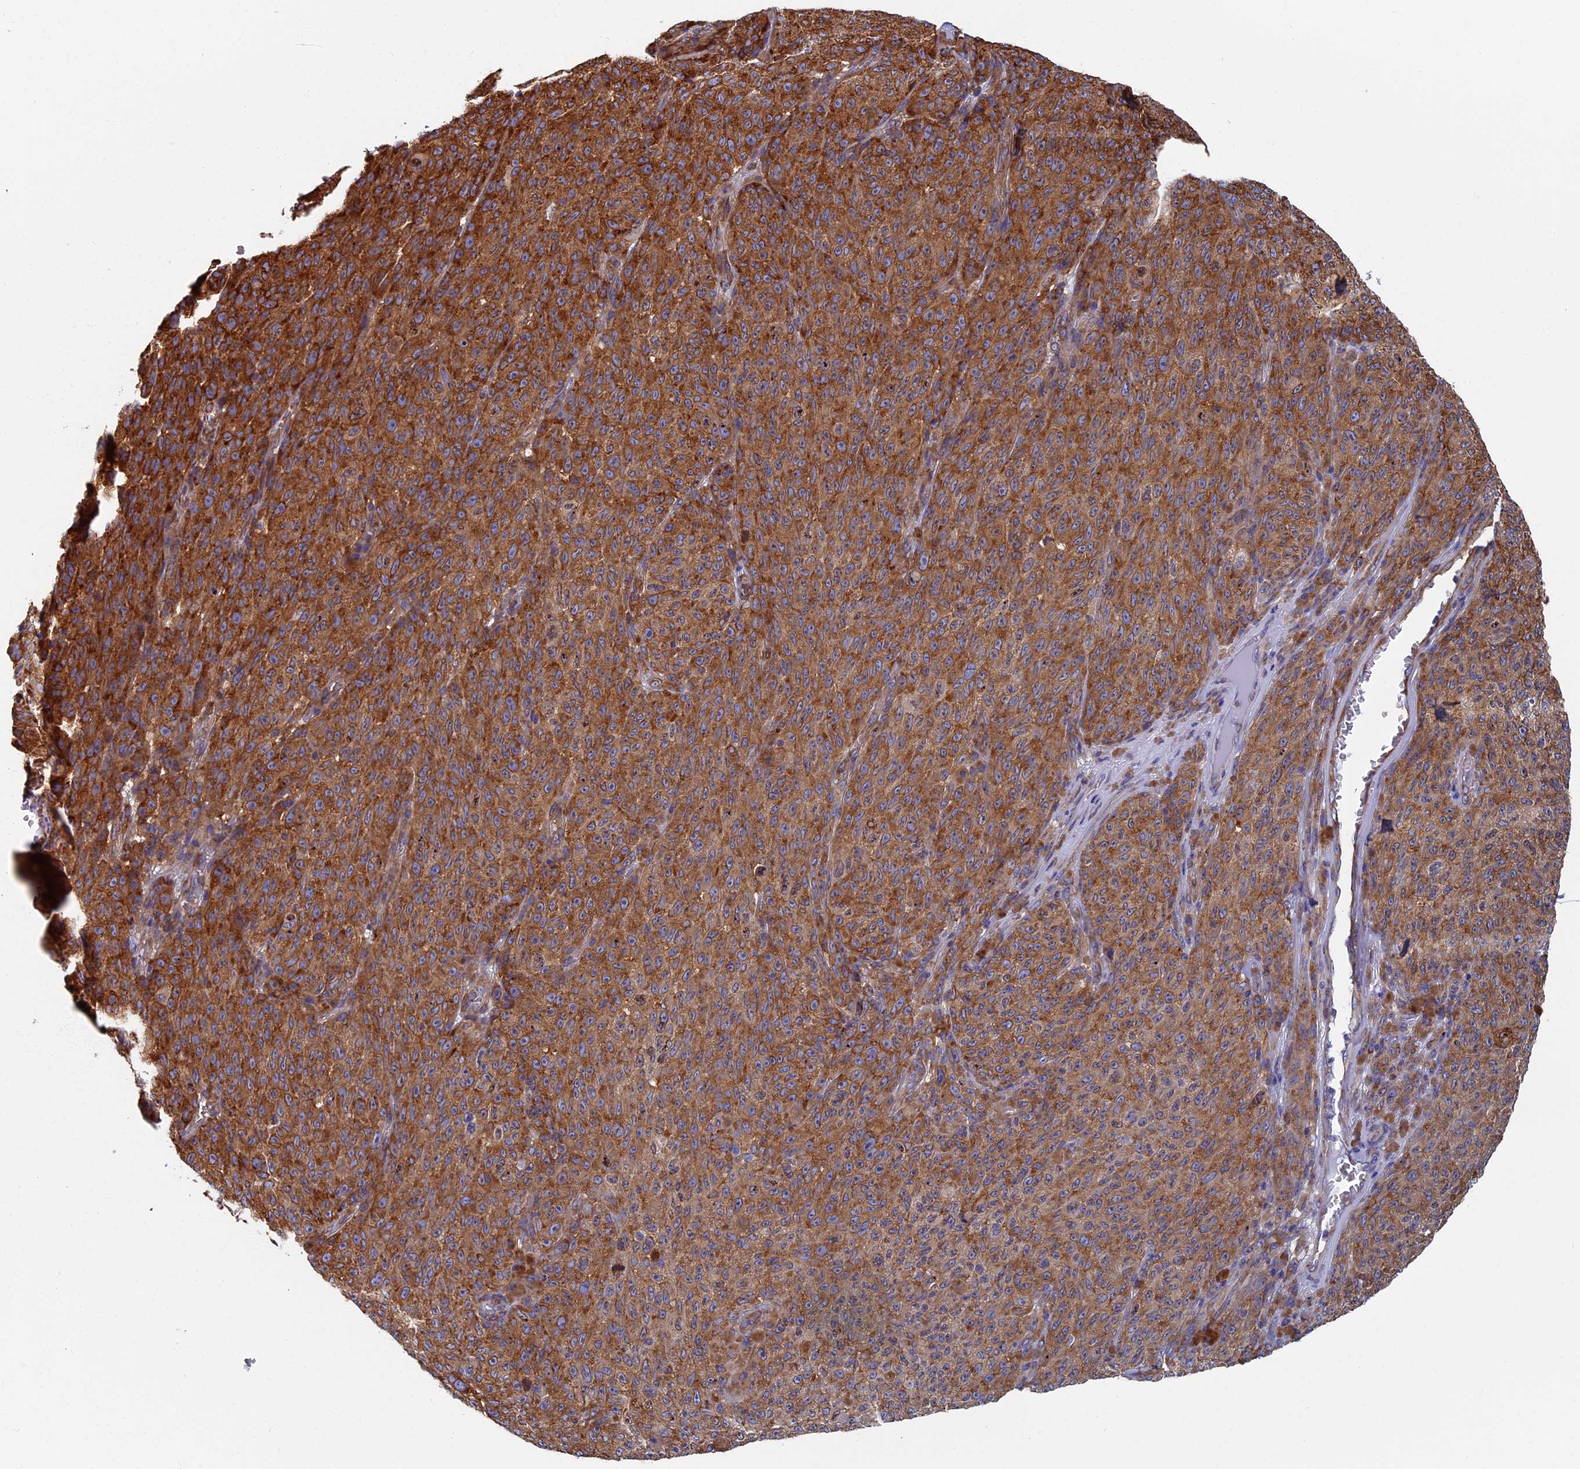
{"staining": {"intensity": "moderate", "quantity": ">75%", "location": "cytoplasmic/membranous"}, "tissue": "melanoma", "cell_type": "Tumor cells", "image_type": "cancer", "snomed": [{"axis": "morphology", "description": "Malignant melanoma, NOS"}, {"axis": "topography", "description": "Skin"}], "caption": "Malignant melanoma tissue shows moderate cytoplasmic/membranous expression in about >75% of tumor cells (Stains: DAB (3,3'-diaminobenzidine) in brown, nuclei in blue, Microscopy: brightfield microscopy at high magnification).", "gene": "YBX1", "patient": {"sex": "female", "age": 82}}